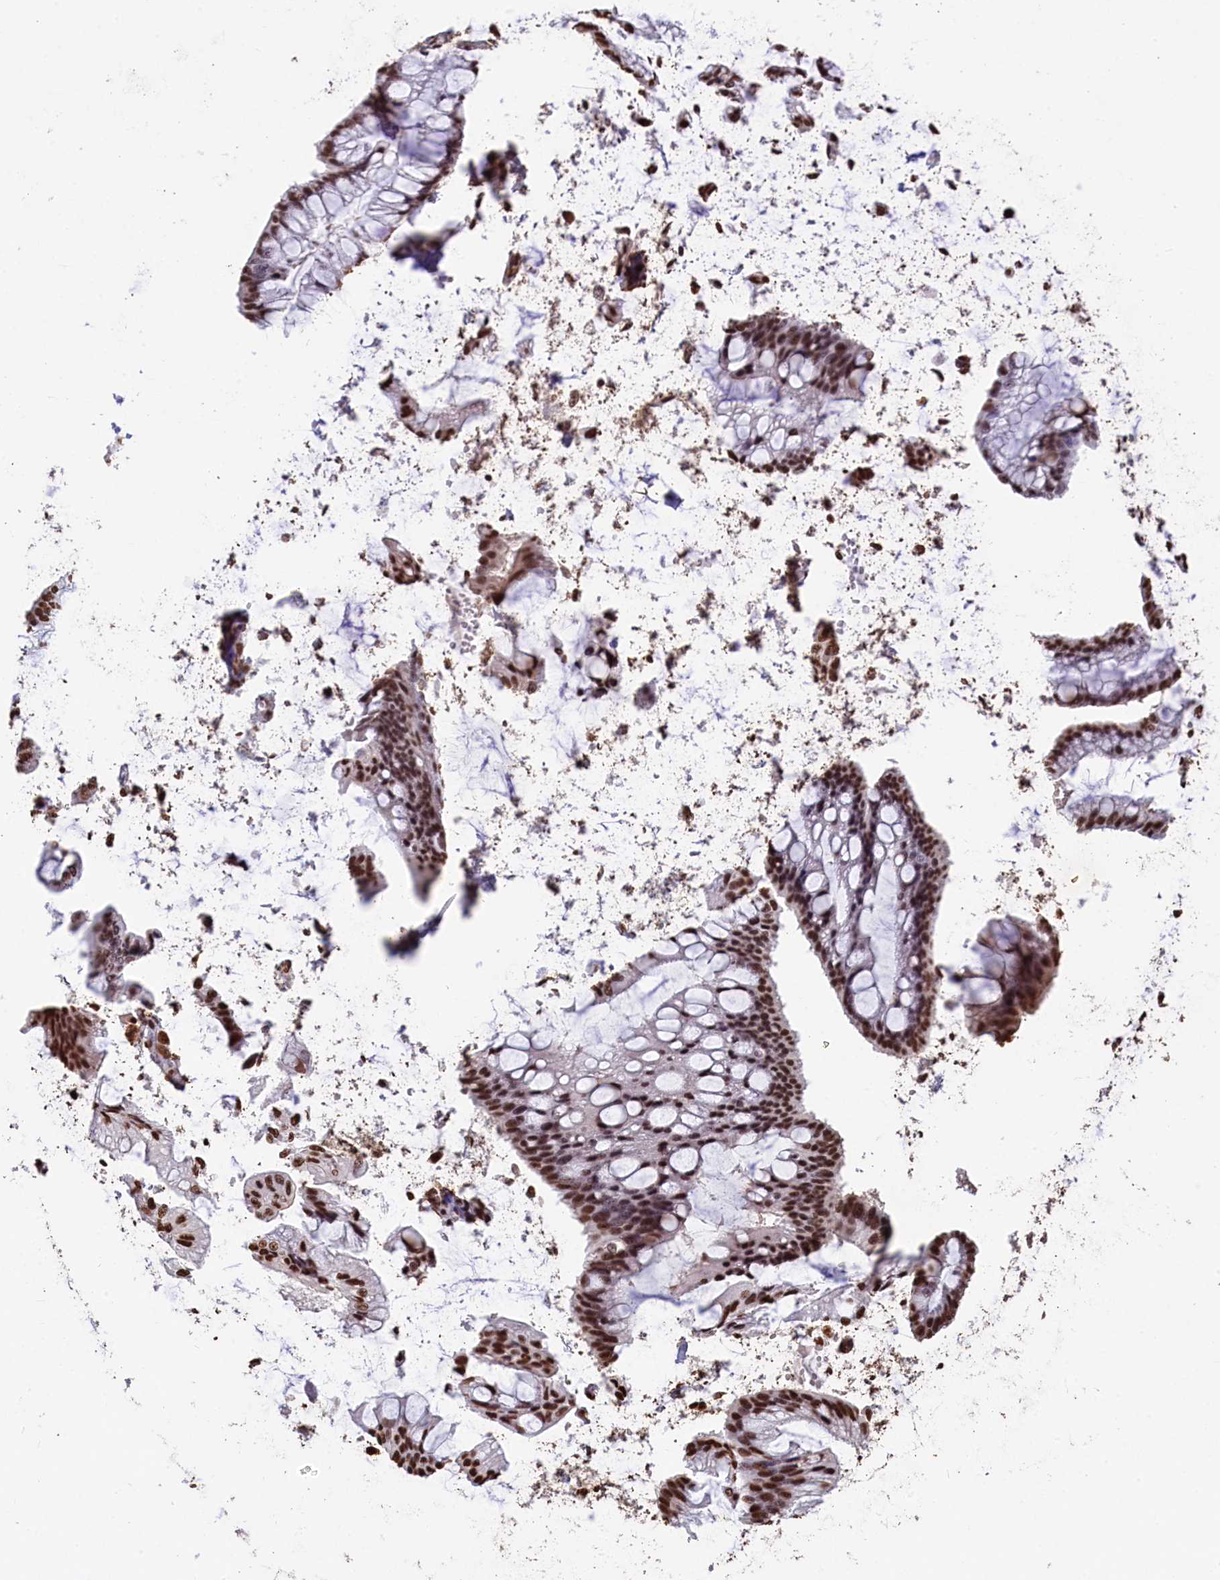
{"staining": {"intensity": "strong", "quantity": ">75%", "location": "nuclear"}, "tissue": "ovarian cancer", "cell_type": "Tumor cells", "image_type": "cancer", "snomed": [{"axis": "morphology", "description": "Cystadenocarcinoma, mucinous, NOS"}, {"axis": "topography", "description": "Ovary"}], "caption": "Protein staining of ovarian cancer (mucinous cystadenocarcinoma) tissue shows strong nuclear expression in approximately >75% of tumor cells.", "gene": "SNRPD2", "patient": {"sex": "female", "age": 73}}